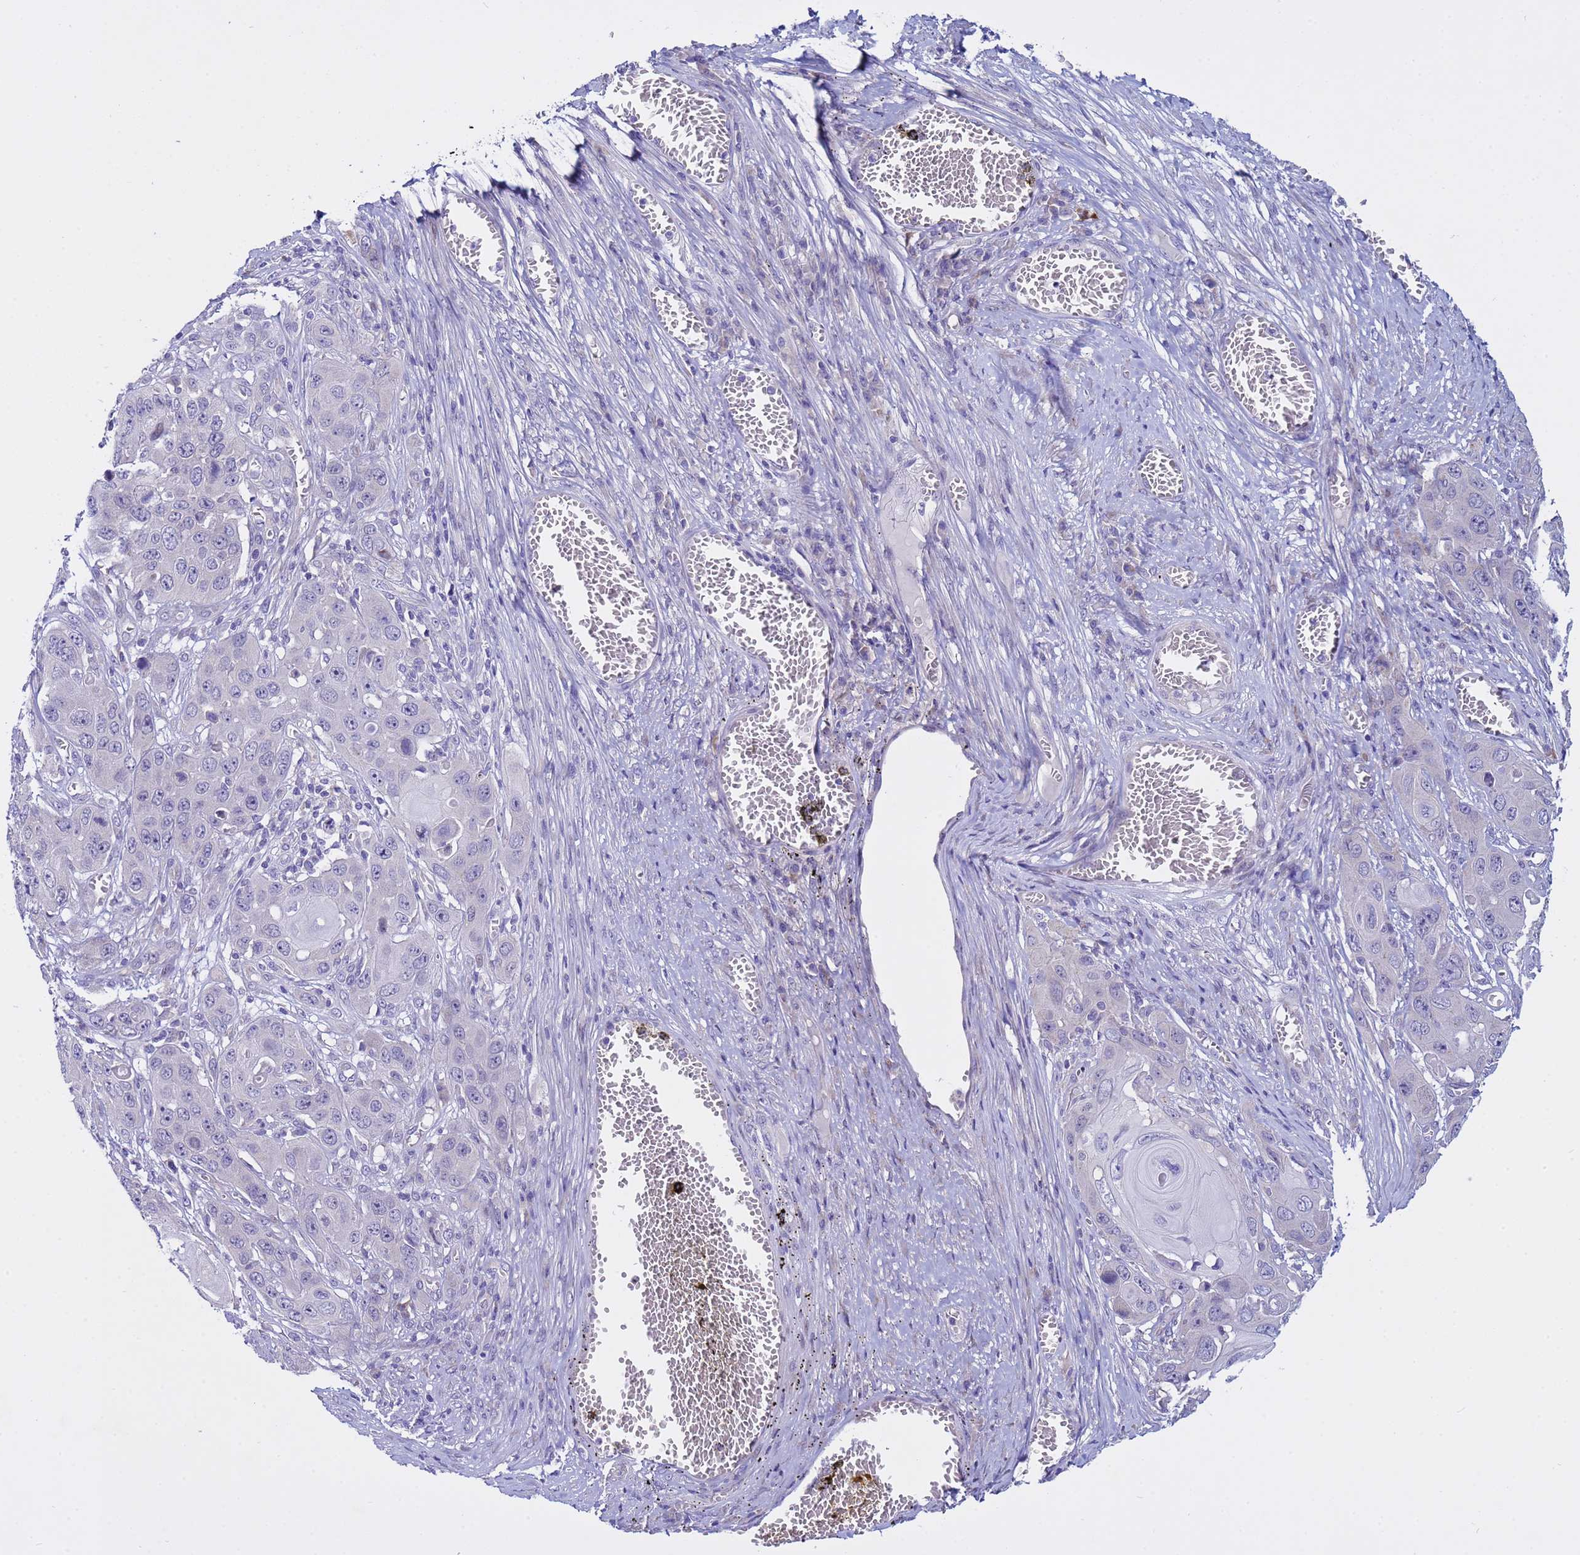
{"staining": {"intensity": "negative", "quantity": "none", "location": "none"}, "tissue": "skin cancer", "cell_type": "Tumor cells", "image_type": "cancer", "snomed": [{"axis": "morphology", "description": "Squamous cell carcinoma, NOS"}, {"axis": "topography", "description": "Skin"}], "caption": "Immunohistochemistry of skin cancer shows no expression in tumor cells. Brightfield microscopy of IHC stained with DAB (brown) and hematoxylin (blue), captured at high magnification.", "gene": "IGSF11", "patient": {"sex": "male", "age": 55}}